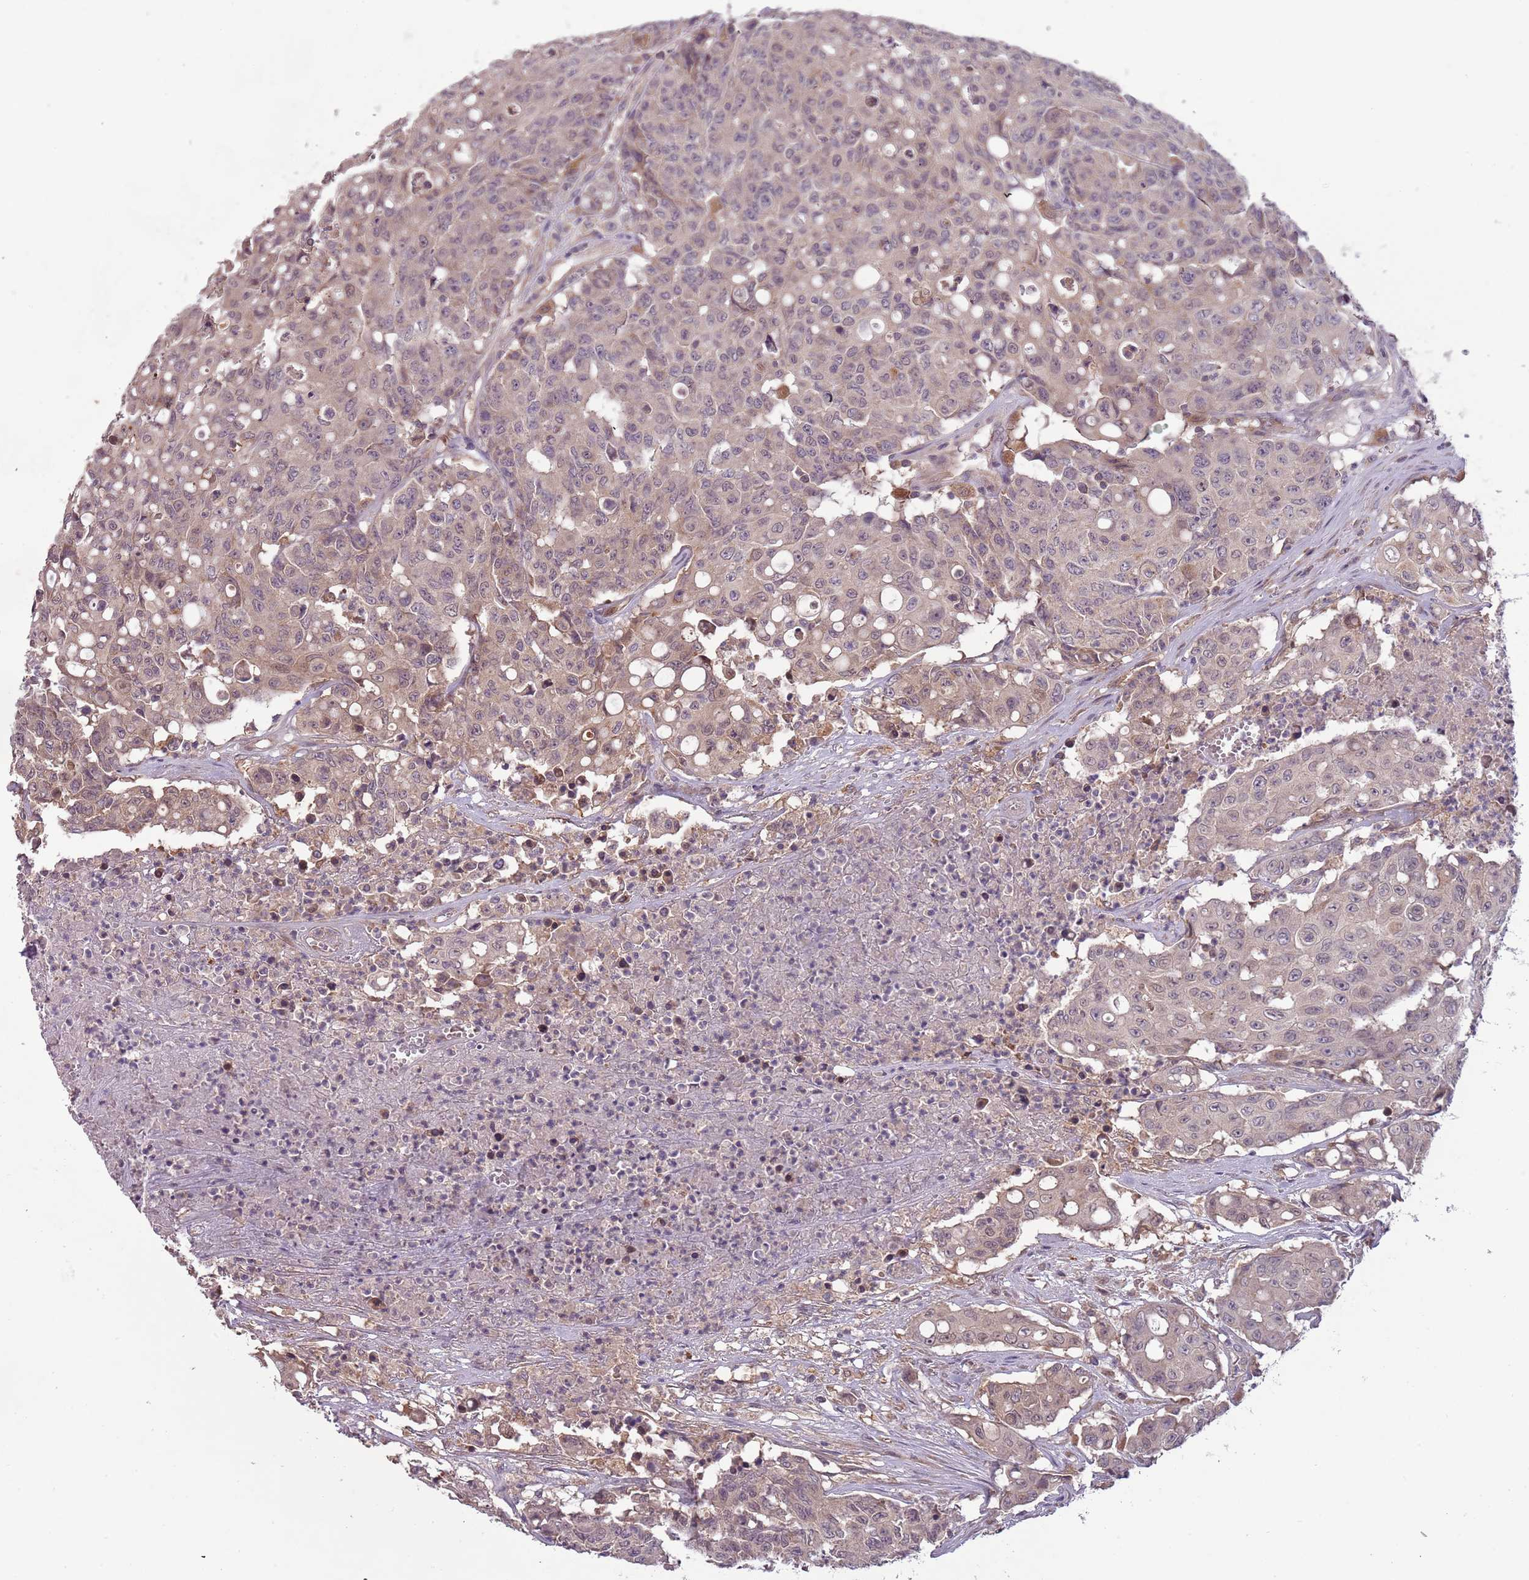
{"staining": {"intensity": "negative", "quantity": "none", "location": "none"}, "tissue": "colorectal cancer", "cell_type": "Tumor cells", "image_type": "cancer", "snomed": [{"axis": "morphology", "description": "Adenocarcinoma, NOS"}, {"axis": "topography", "description": "Colon"}], "caption": "Immunohistochemistry (IHC) micrograph of neoplastic tissue: colorectal cancer stained with DAB exhibits no significant protein positivity in tumor cells.", "gene": "FECH", "patient": {"sex": "male", "age": 51}}